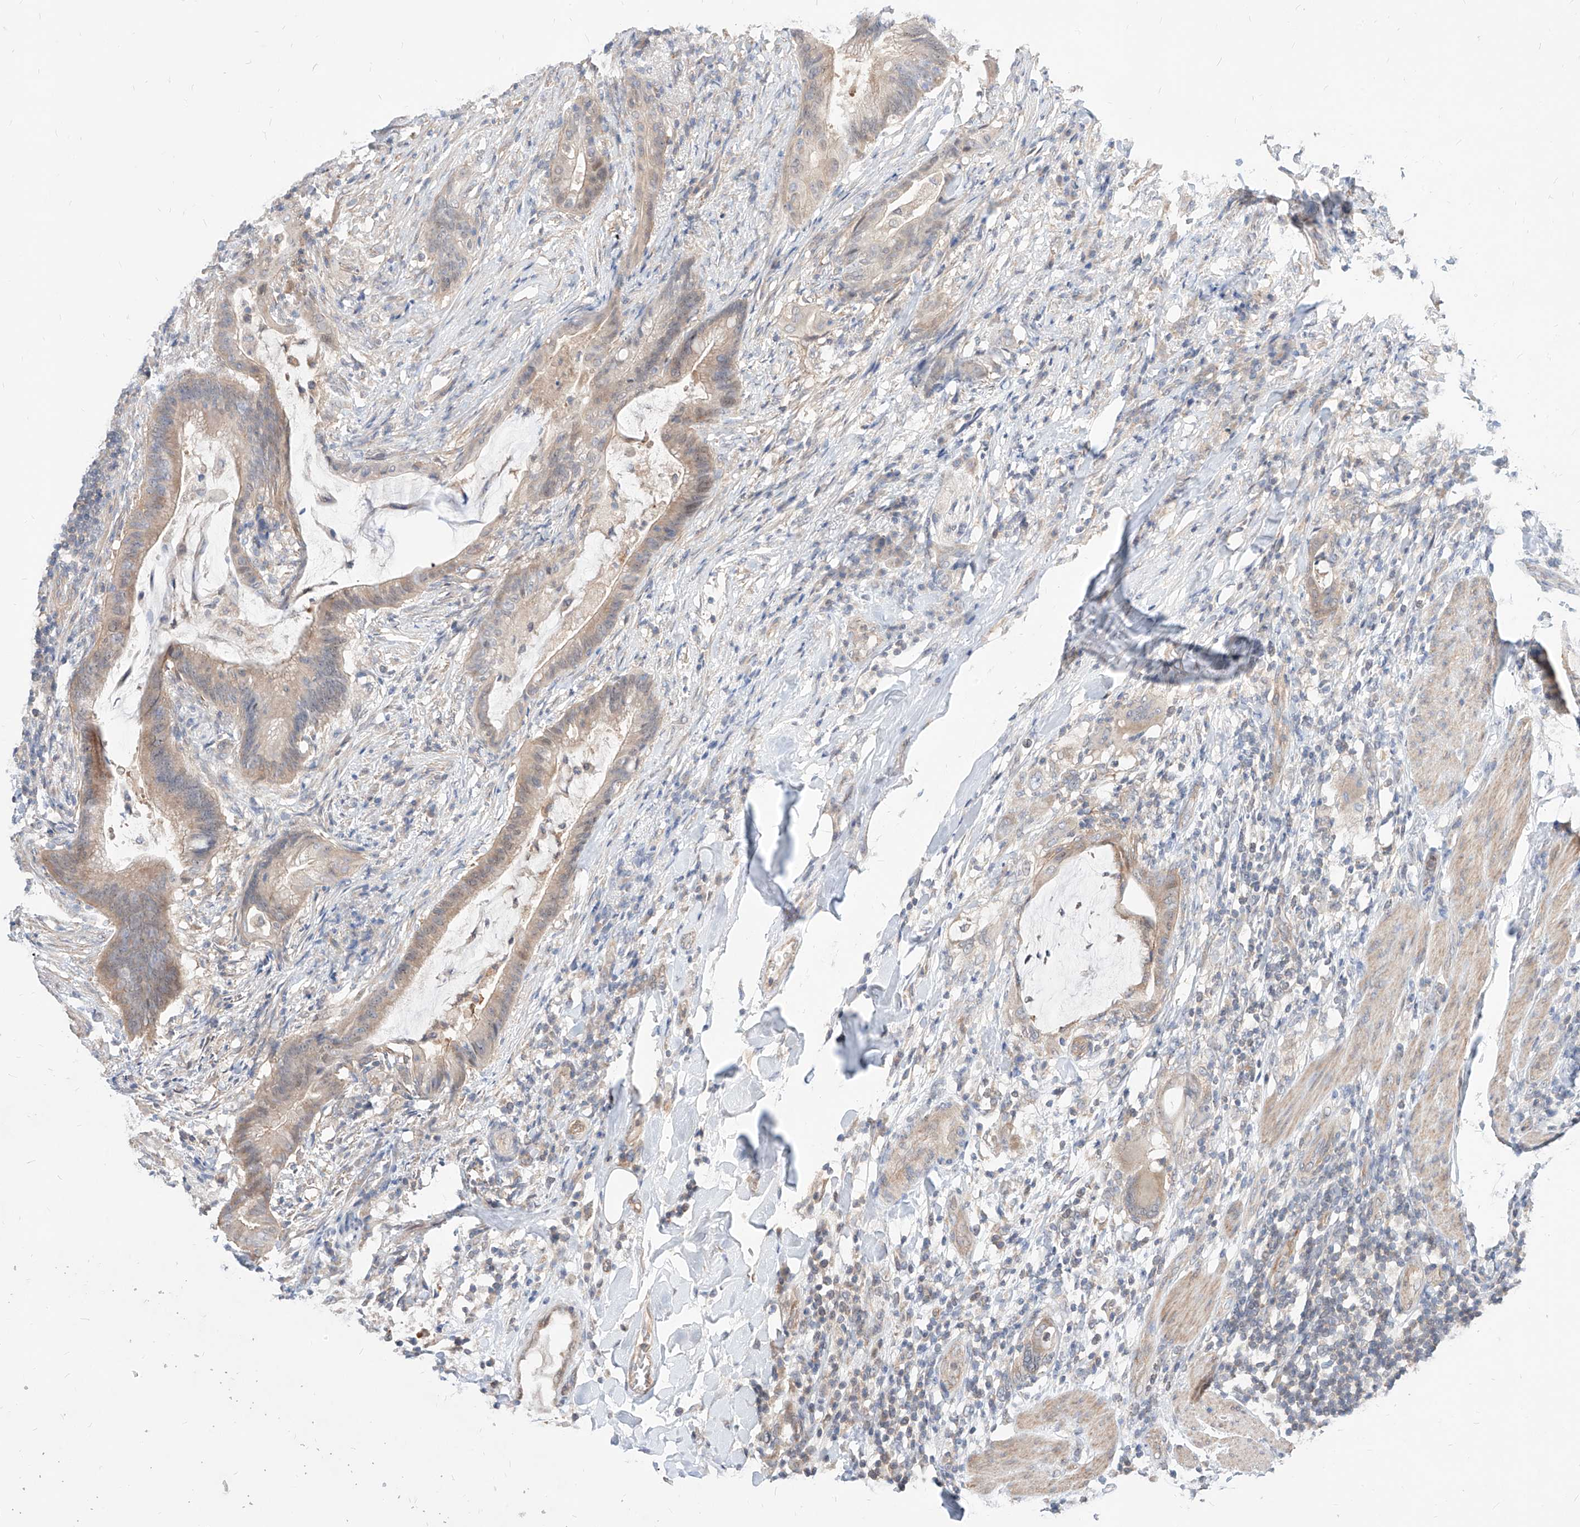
{"staining": {"intensity": "weak", "quantity": "25%-75%", "location": "cytoplasmic/membranous"}, "tissue": "colorectal cancer", "cell_type": "Tumor cells", "image_type": "cancer", "snomed": [{"axis": "morphology", "description": "Adenocarcinoma, NOS"}, {"axis": "topography", "description": "Colon"}], "caption": "IHC photomicrograph of neoplastic tissue: adenocarcinoma (colorectal) stained using immunohistochemistry displays low levels of weak protein expression localized specifically in the cytoplasmic/membranous of tumor cells, appearing as a cytoplasmic/membranous brown color.", "gene": "TSNAX", "patient": {"sex": "female", "age": 66}}